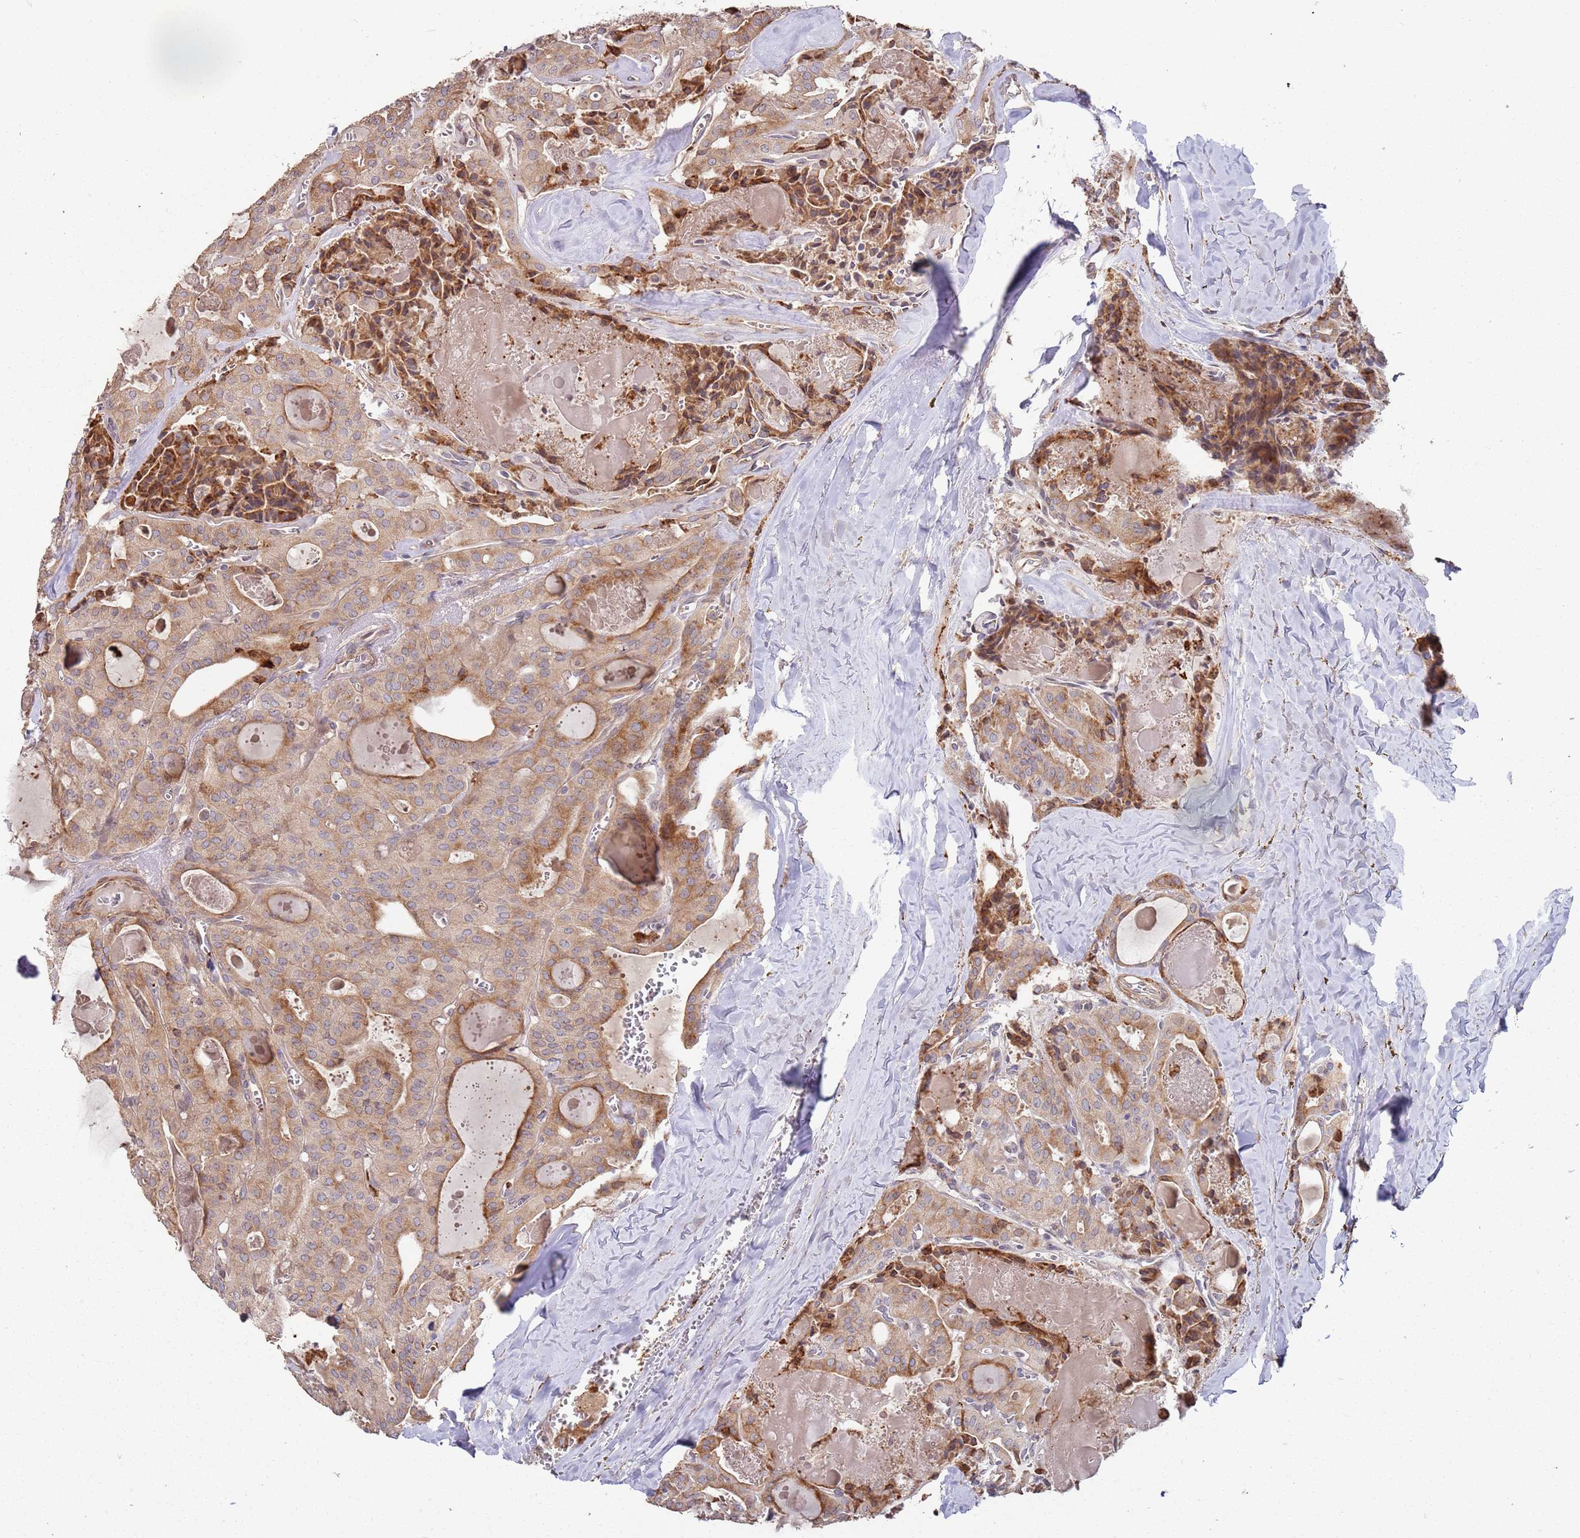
{"staining": {"intensity": "moderate", "quantity": ">75%", "location": "cytoplasmic/membranous"}, "tissue": "thyroid cancer", "cell_type": "Tumor cells", "image_type": "cancer", "snomed": [{"axis": "morphology", "description": "Papillary adenocarcinoma, NOS"}, {"axis": "topography", "description": "Thyroid gland"}], "caption": "Tumor cells exhibit medium levels of moderate cytoplasmic/membranous positivity in about >75% of cells in papillary adenocarcinoma (thyroid). (DAB (3,3'-diaminobenzidine) = brown stain, brightfield microscopy at high magnification).", "gene": "LACC1", "patient": {"sex": "male", "age": 52}}